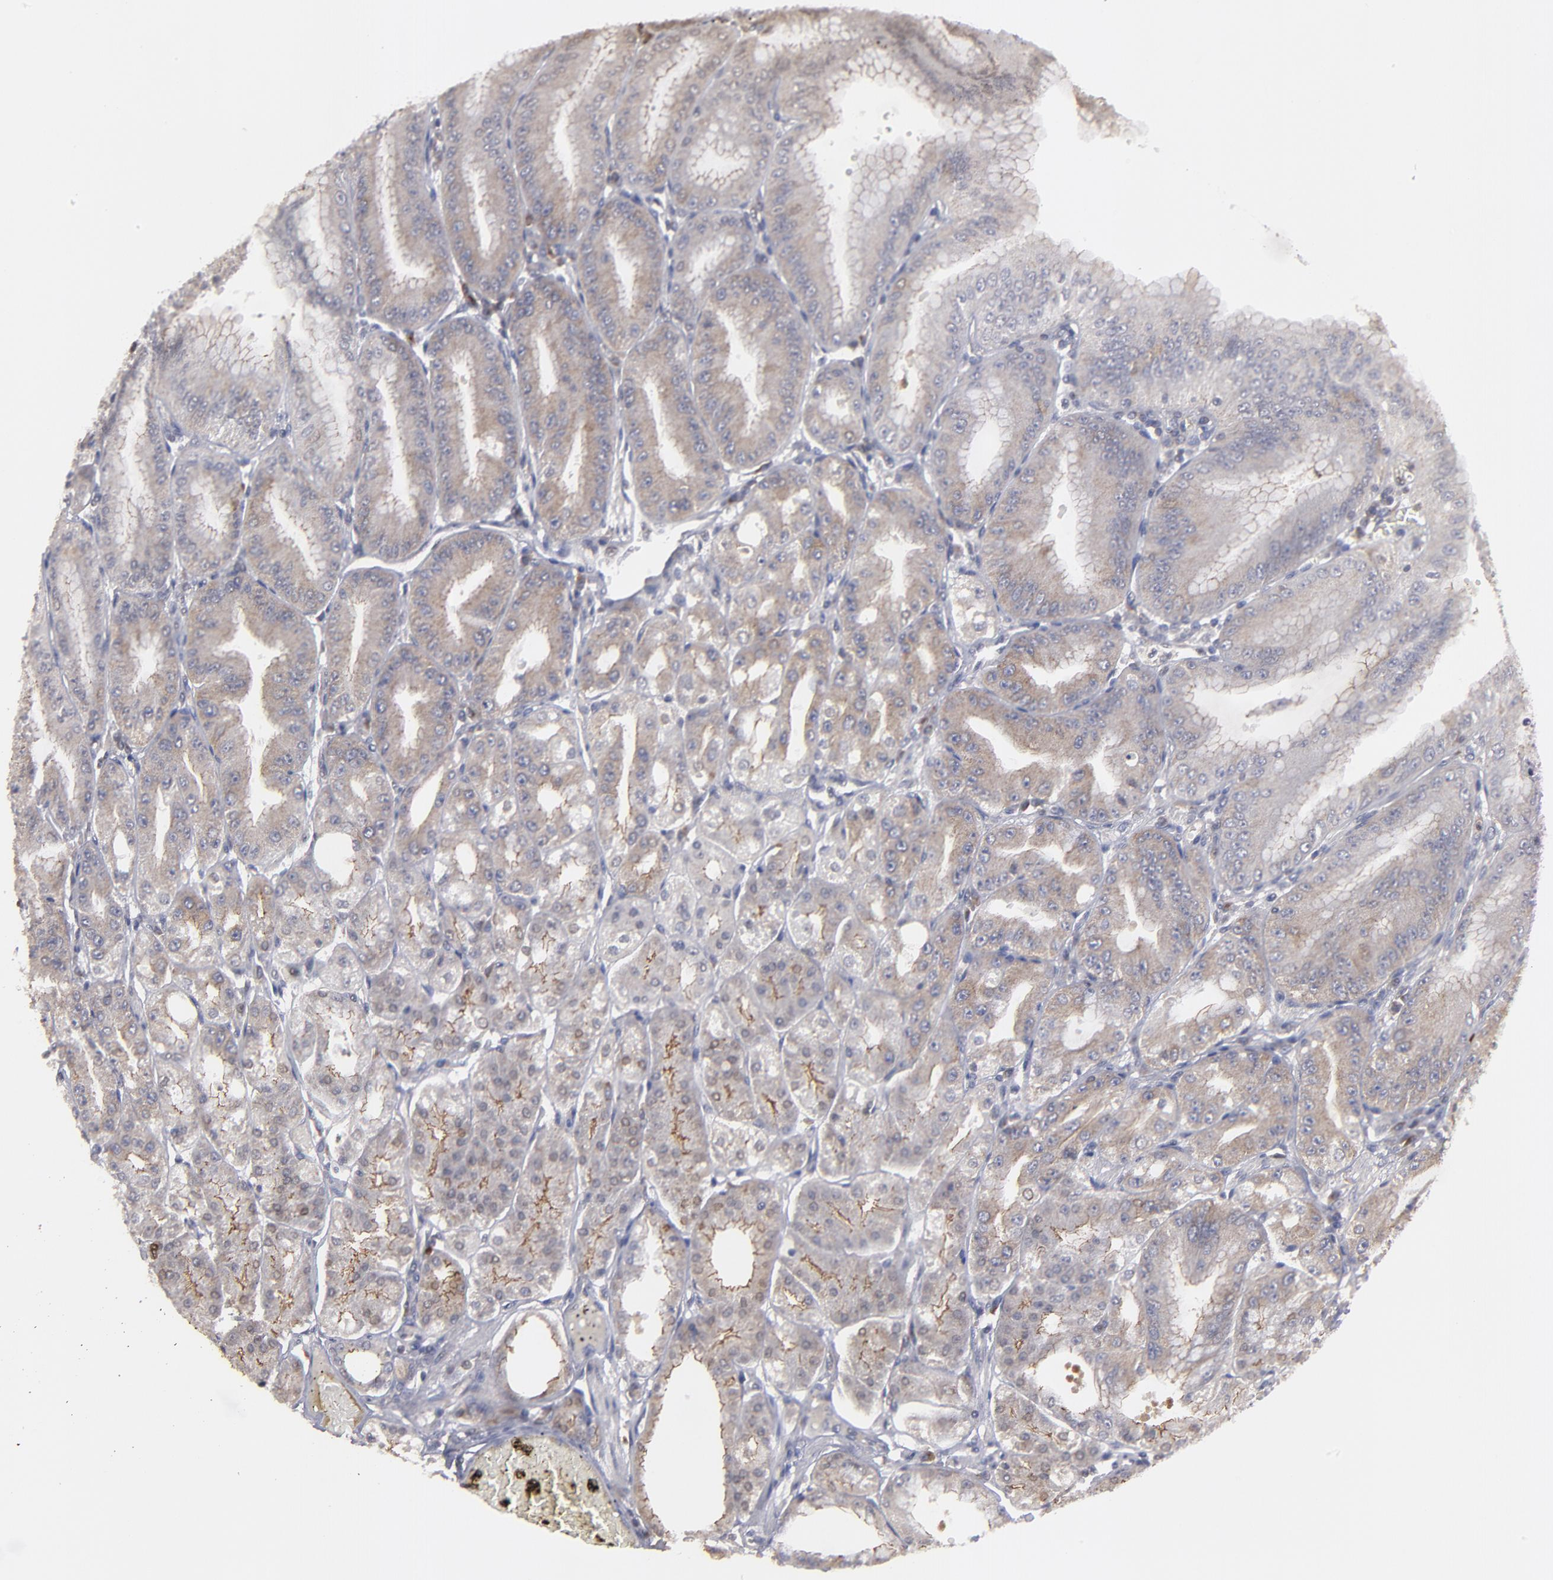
{"staining": {"intensity": "moderate", "quantity": "25%-75%", "location": "cytoplasmic/membranous"}, "tissue": "stomach", "cell_type": "Glandular cells", "image_type": "normal", "snomed": [{"axis": "morphology", "description": "Normal tissue, NOS"}, {"axis": "topography", "description": "Stomach, lower"}], "caption": "A histopathology image of human stomach stained for a protein exhibits moderate cytoplasmic/membranous brown staining in glandular cells. (DAB (3,3'-diaminobenzidine) IHC, brown staining for protein, blue staining for nuclei).", "gene": "CEP97", "patient": {"sex": "male", "age": 71}}